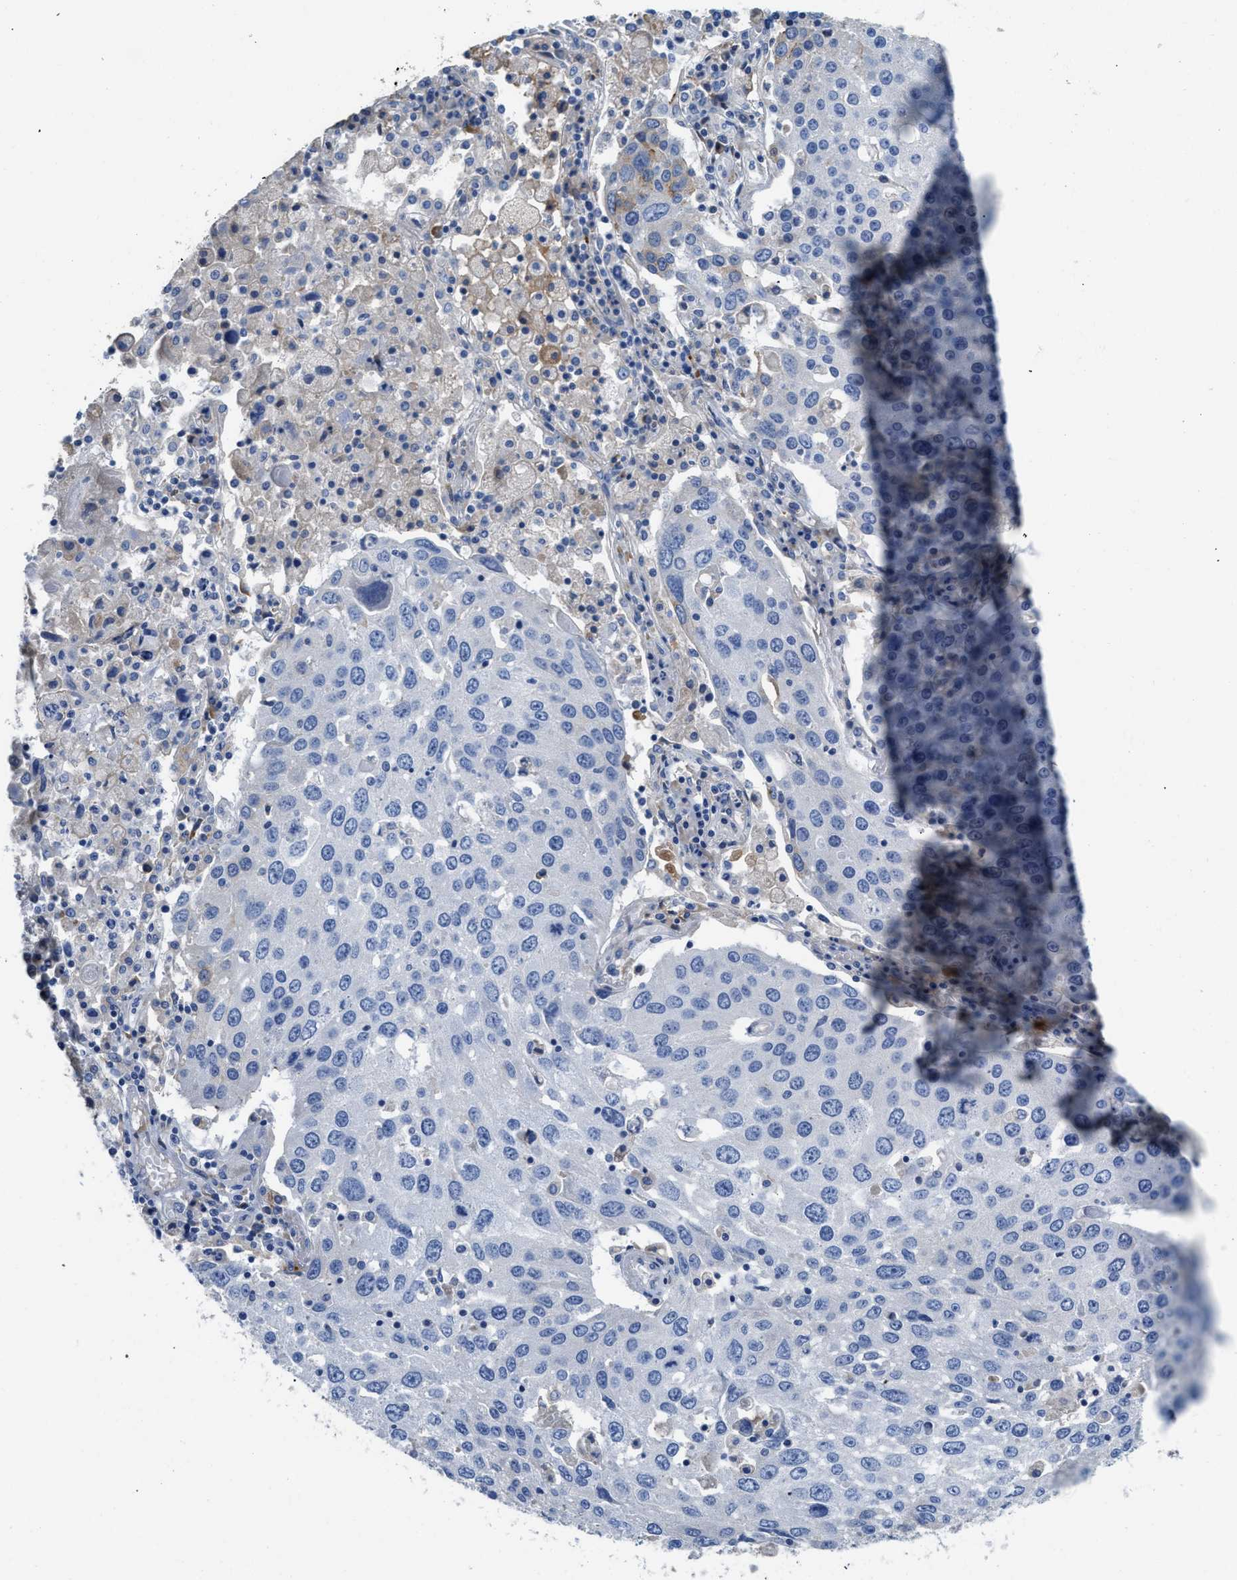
{"staining": {"intensity": "negative", "quantity": "none", "location": "none"}, "tissue": "lung cancer", "cell_type": "Tumor cells", "image_type": "cancer", "snomed": [{"axis": "morphology", "description": "Squamous cell carcinoma, NOS"}, {"axis": "topography", "description": "Lung"}], "caption": "The histopathology image reveals no staining of tumor cells in squamous cell carcinoma (lung).", "gene": "C1S", "patient": {"sex": "male", "age": 65}}